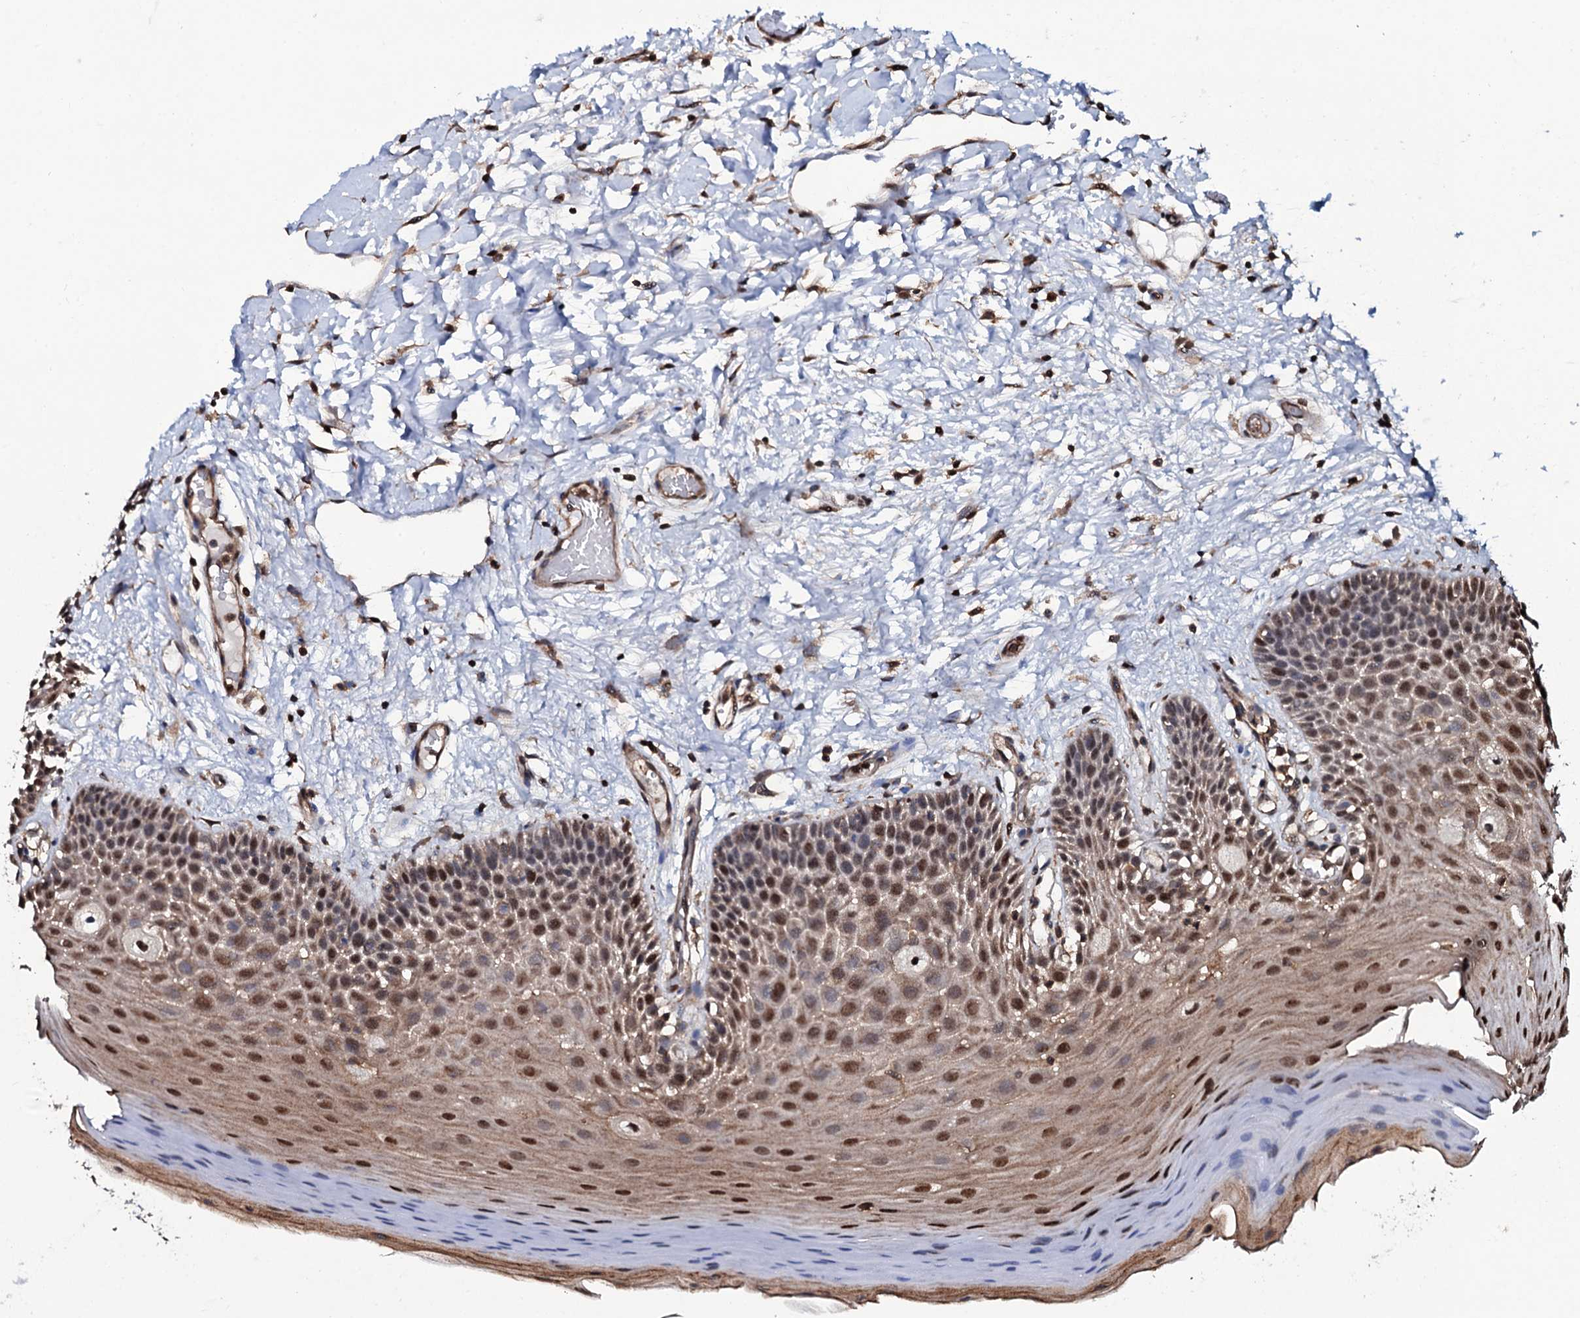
{"staining": {"intensity": "moderate", "quantity": "25%-75%", "location": "nuclear"}, "tissue": "oral mucosa", "cell_type": "Squamous epithelial cells", "image_type": "normal", "snomed": [{"axis": "morphology", "description": "Normal tissue, NOS"}, {"axis": "topography", "description": "Oral tissue"}, {"axis": "topography", "description": "Tounge, NOS"}], "caption": "Approximately 25%-75% of squamous epithelial cells in normal oral mucosa display moderate nuclear protein staining as visualized by brown immunohistochemical staining.", "gene": "COG6", "patient": {"sex": "male", "age": 47}}